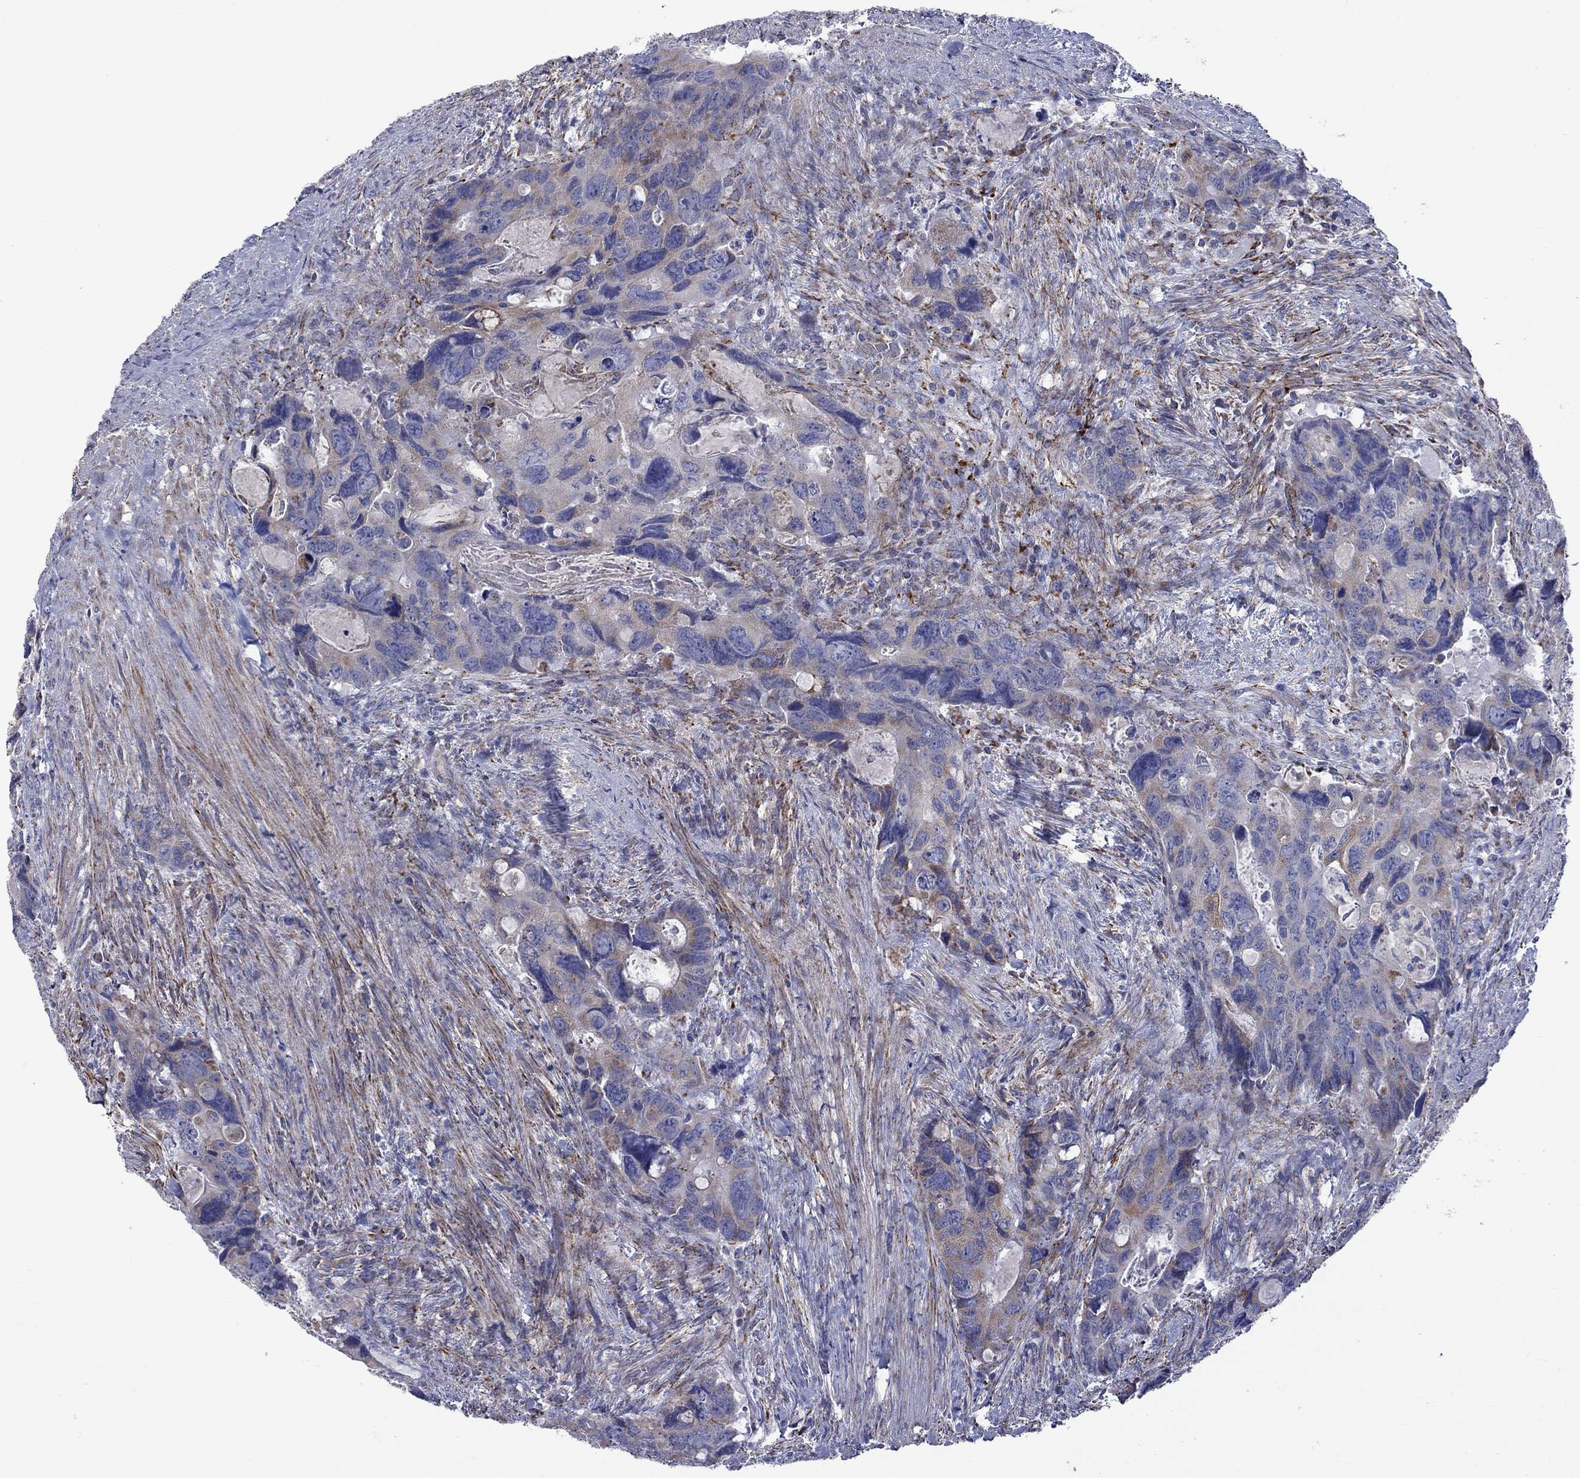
{"staining": {"intensity": "moderate", "quantity": "<25%", "location": "cytoplasmic/membranous"}, "tissue": "colorectal cancer", "cell_type": "Tumor cells", "image_type": "cancer", "snomed": [{"axis": "morphology", "description": "Adenocarcinoma, NOS"}, {"axis": "topography", "description": "Rectum"}], "caption": "Human colorectal adenocarcinoma stained with a brown dye exhibits moderate cytoplasmic/membranous positive staining in about <25% of tumor cells.", "gene": "CISD1", "patient": {"sex": "male", "age": 62}}